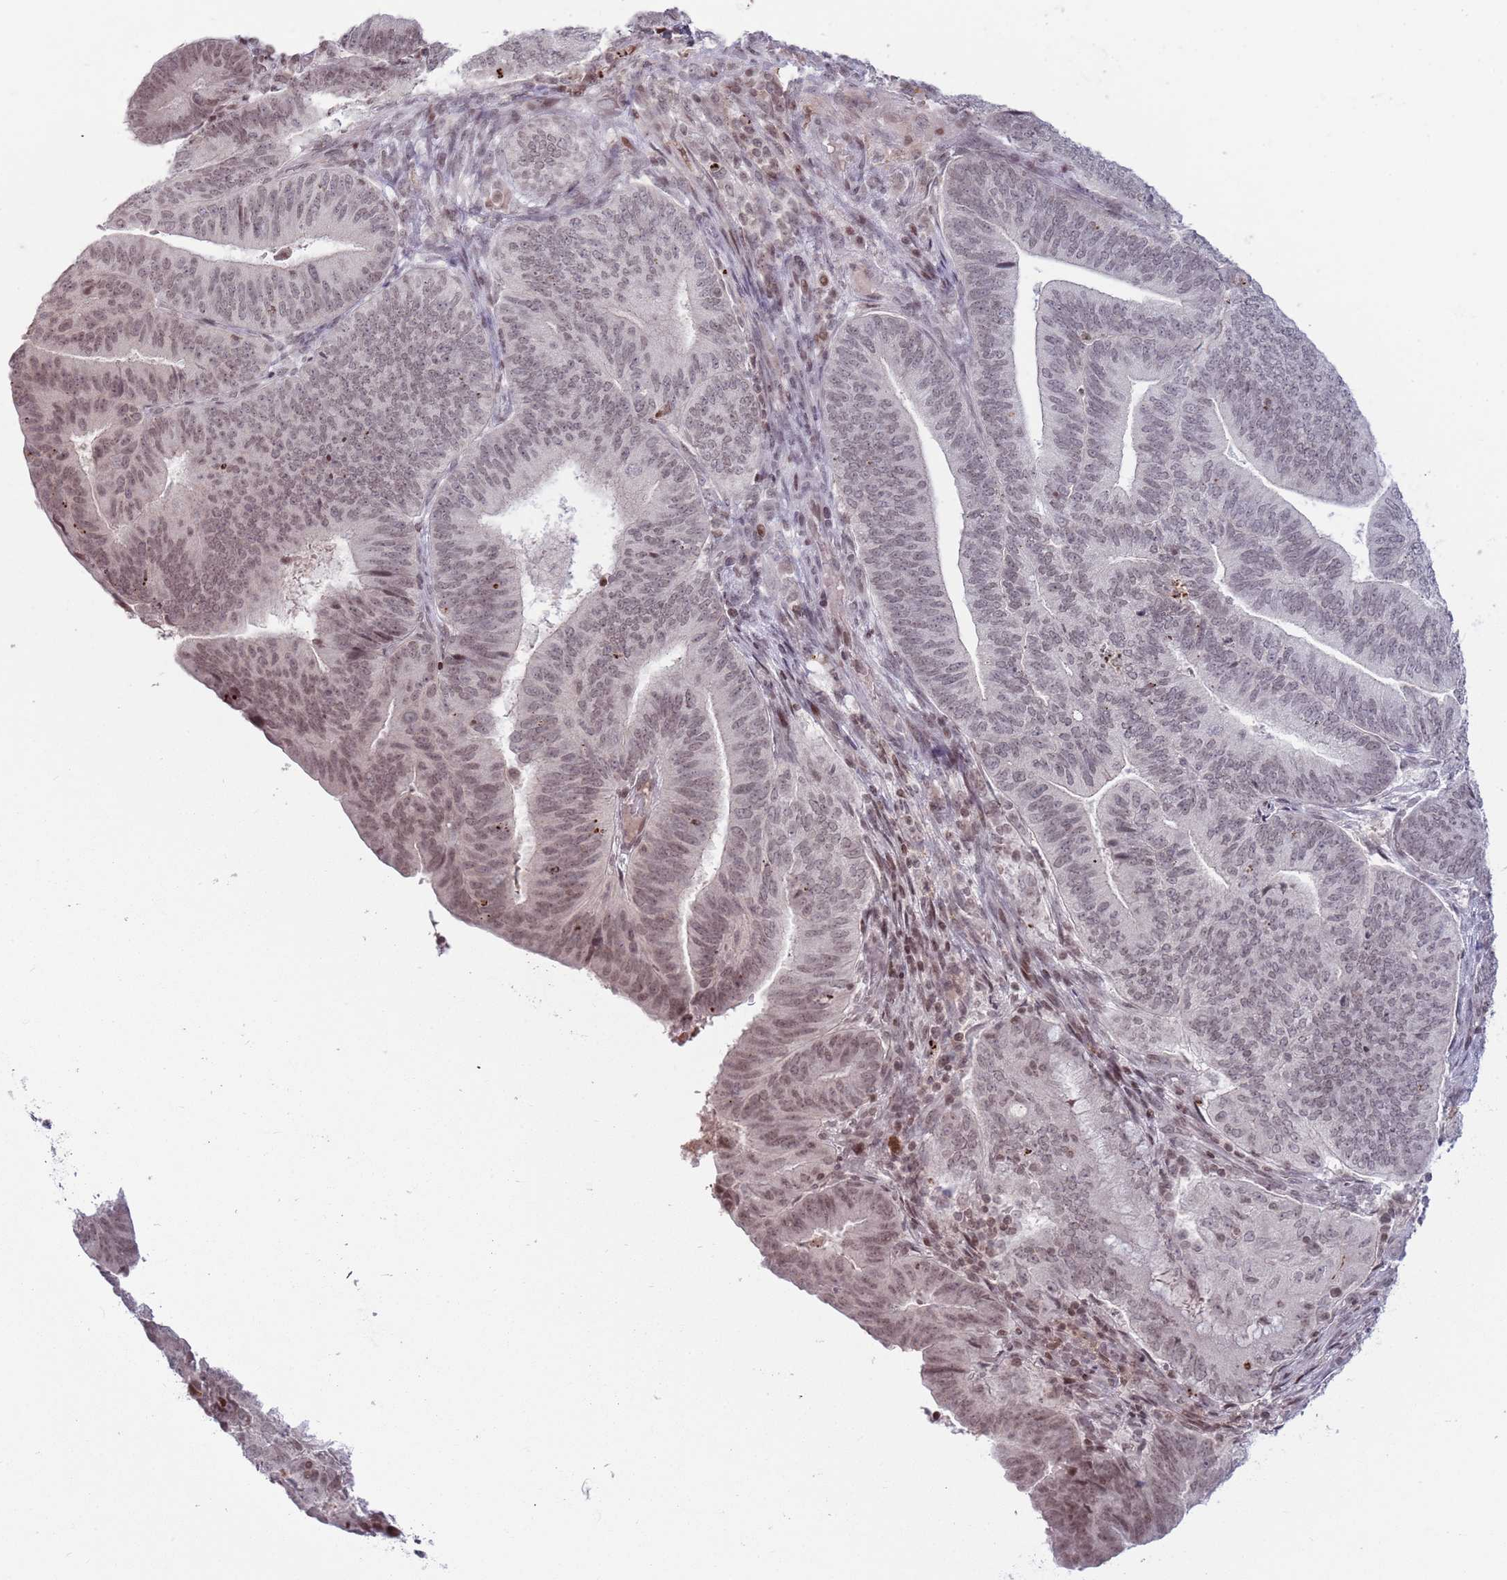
{"staining": {"intensity": "moderate", "quantity": "25%-75%", "location": "nuclear"}, "tissue": "endometrial cancer", "cell_type": "Tumor cells", "image_type": "cancer", "snomed": [{"axis": "morphology", "description": "Adenocarcinoma, NOS"}, {"axis": "topography", "description": "Endometrium"}], "caption": "Immunohistochemistry (DAB (3,3'-diaminobenzidine)) staining of endometrial cancer exhibits moderate nuclear protein expression in about 25%-75% of tumor cells.", "gene": "SH3RF3", "patient": {"sex": "female", "age": 70}}